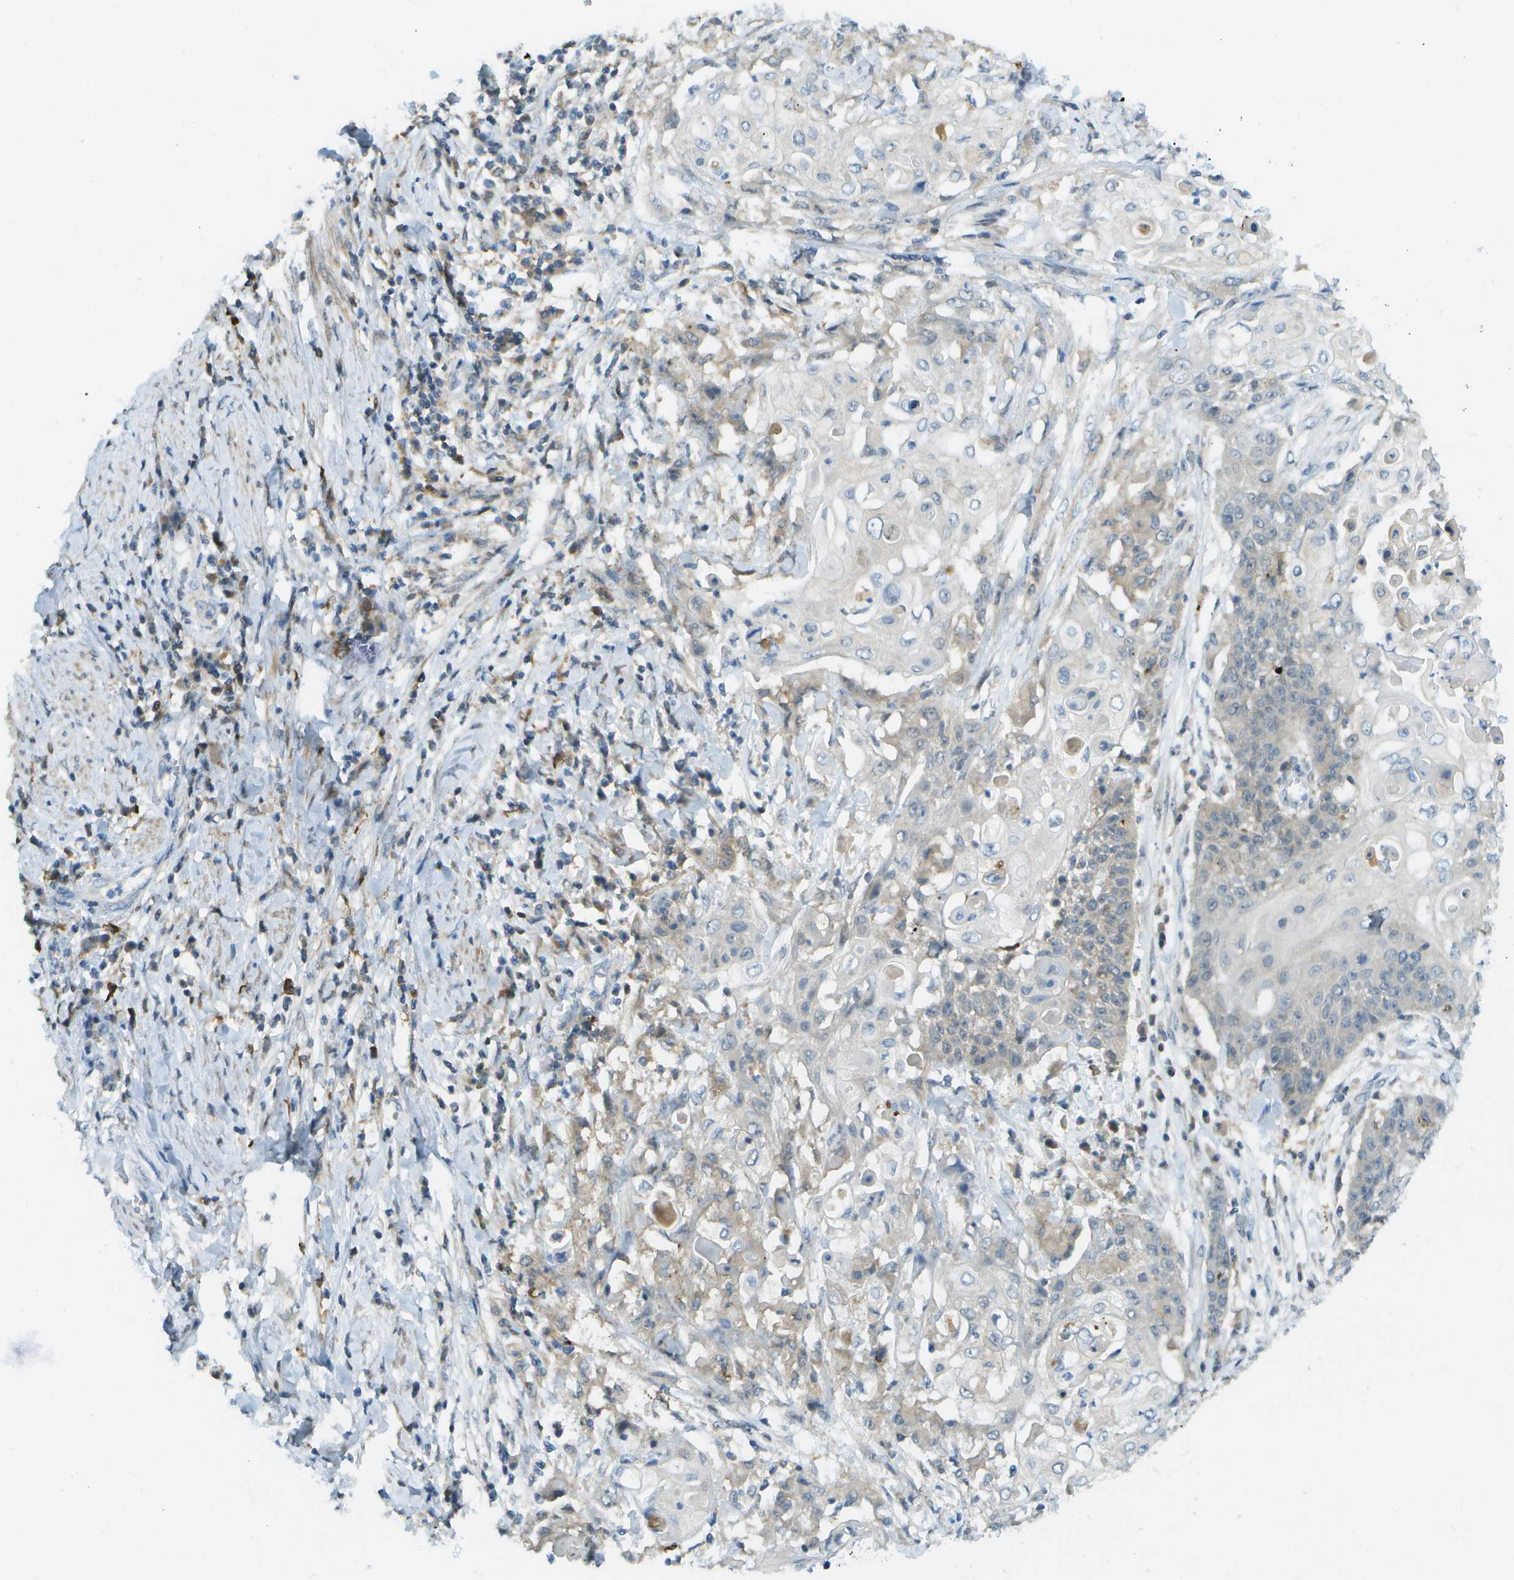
{"staining": {"intensity": "negative", "quantity": "none", "location": "none"}, "tissue": "cervical cancer", "cell_type": "Tumor cells", "image_type": "cancer", "snomed": [{"axis": "morphology", "description": "Squamous cell carcinoma, NOS"}, {"axis": "topography", "description": "Cervix"}], "caption": "The image shows no significant expression in tumor cells of cervical cancer.", "gene": "CDH23", "patient": {"sex": "female", "age": 39}}